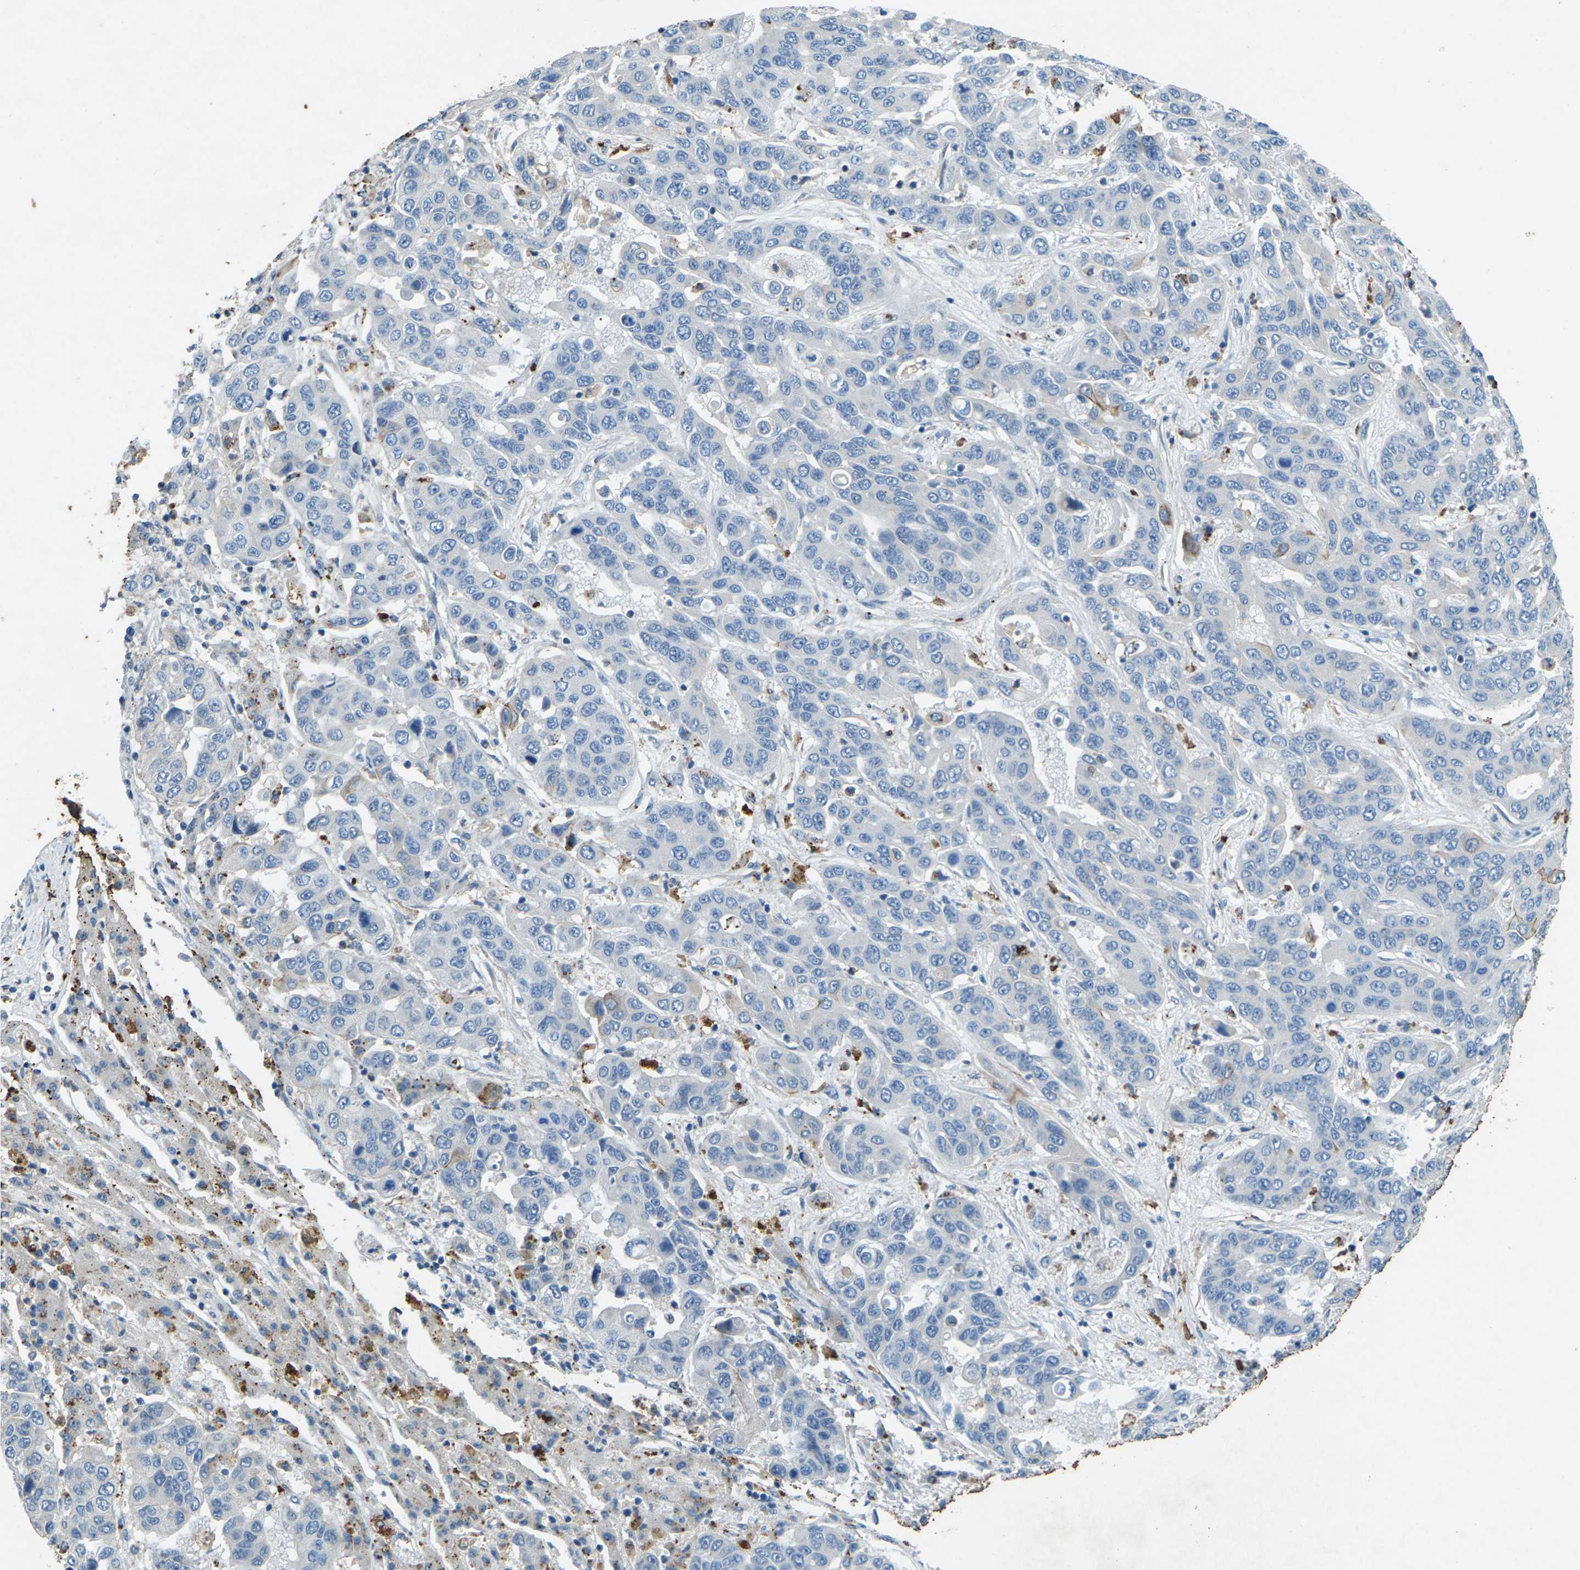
{"staining": {"intensity": "moderate", "quantity": "<25%", "location": "cytoplasmic/membranous"}, "tissue": "liver cancer", "cell_type": "Tumor cells", "image_type": "cancer", "snomed": [{"axis": "morphology", "description": "Cholangiocarcinoma"}, {"axis": "topography", "description": "Liver"}], "caption": "IHC (DAB (3,3'-diaminobenzidine)) staining of liver cancer shows moderate cytoplasmic/membranous protein positivity in approximately <25% of tumor cells.", "gene": "SIGLEC14", "patient": {"sex": "female", "age": 52}}